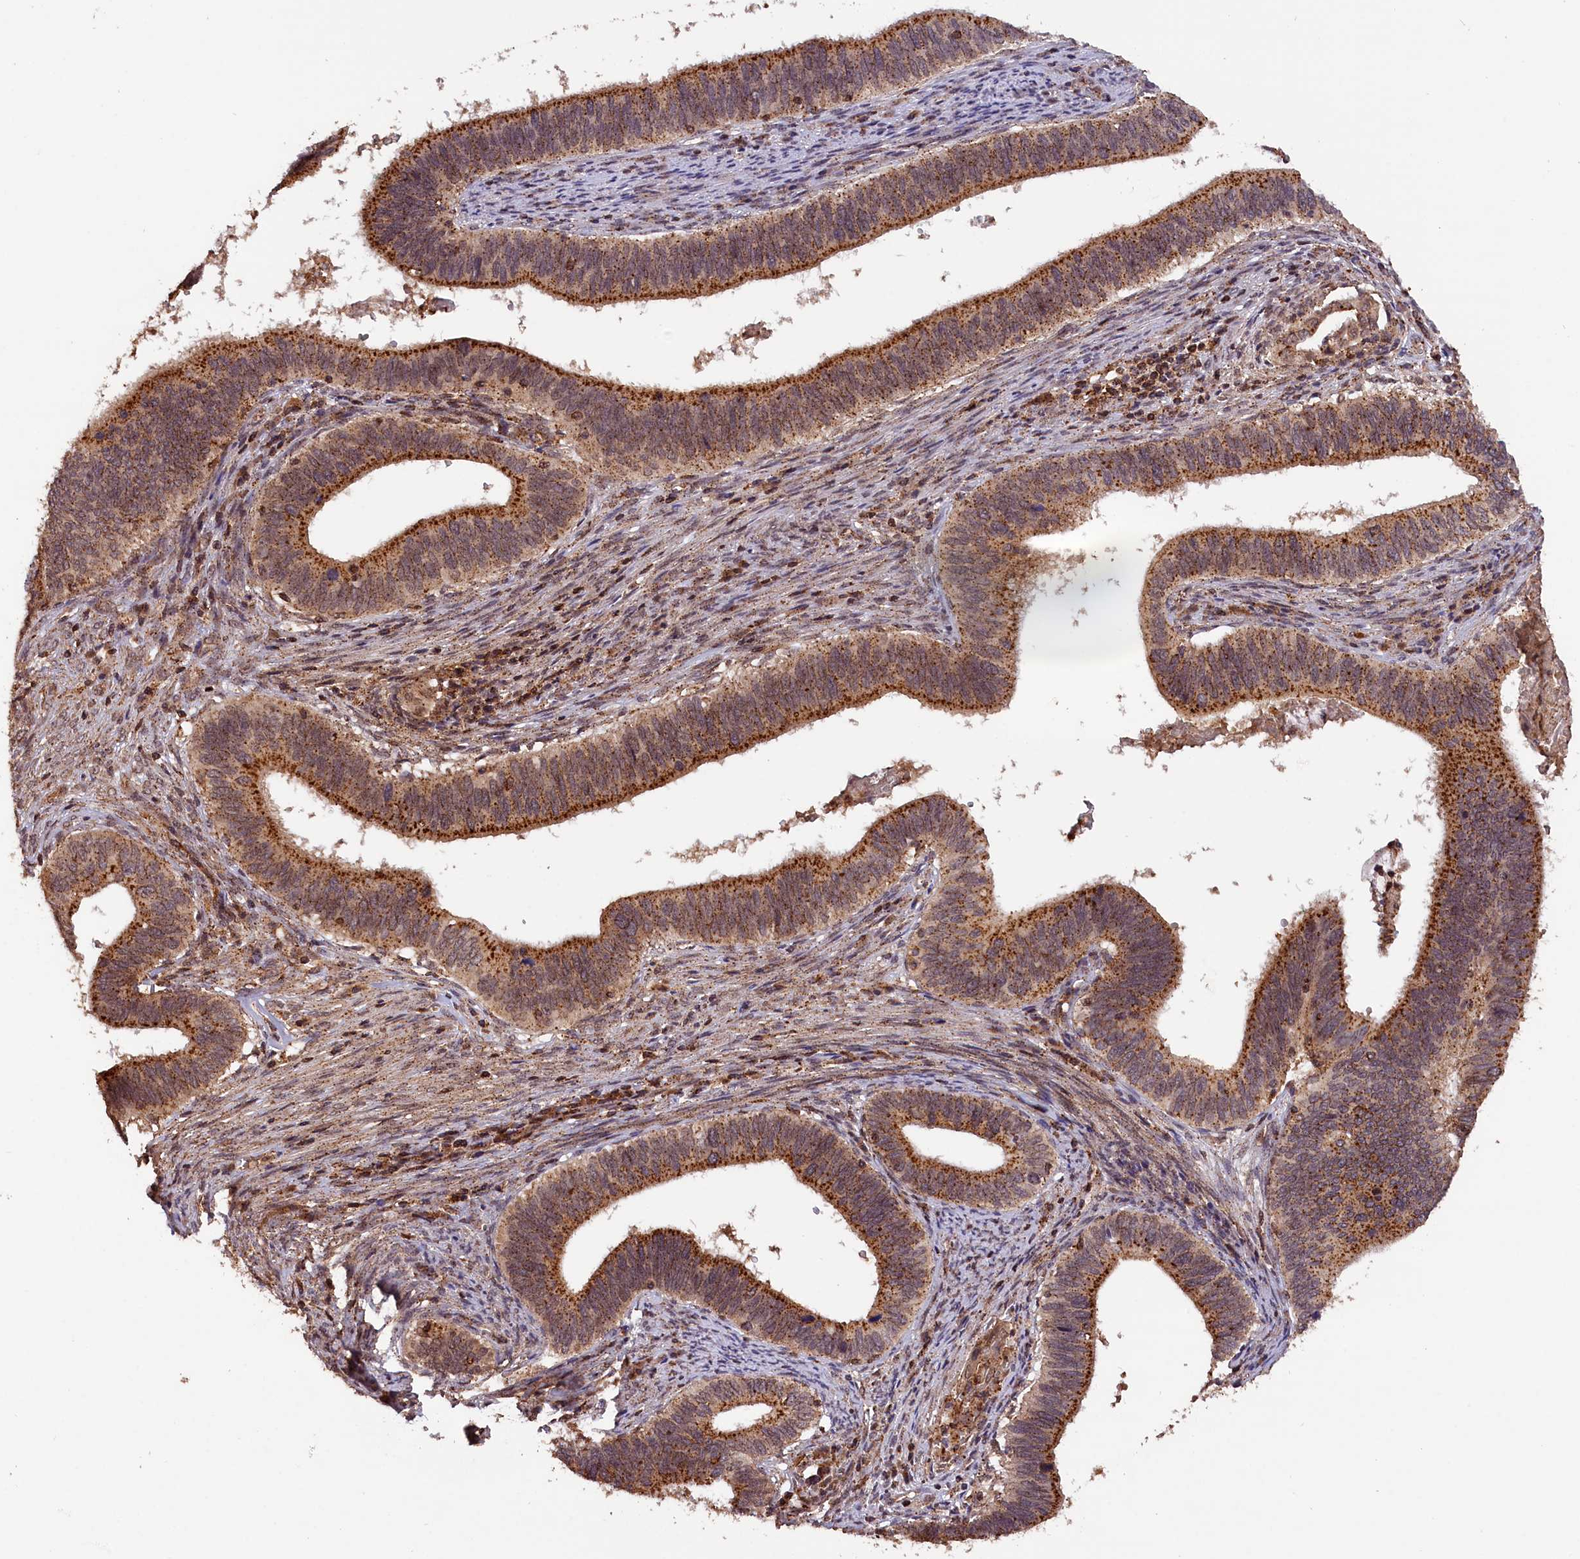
{"staining": {"intensity": "moderate", "quantity": ">75%", "location": "cytoplasmic/membranous"}, "tissue": "cervical cancer", "cell_type": "Tumor cells", "image_type": "cancer", "snomed": [{"axis": "morphology", "description": "Adenocarcinoma, NOS"}, {"axis": "topography", "description": "Cervix"}], "caption": "This is a histology image of IHC staining of cervical cancer, which shows moderate expression in the cytoplasmic/membranous of tumor cells.", "gene": "IST1", "patient": {"sex": "female", "age": 42}}